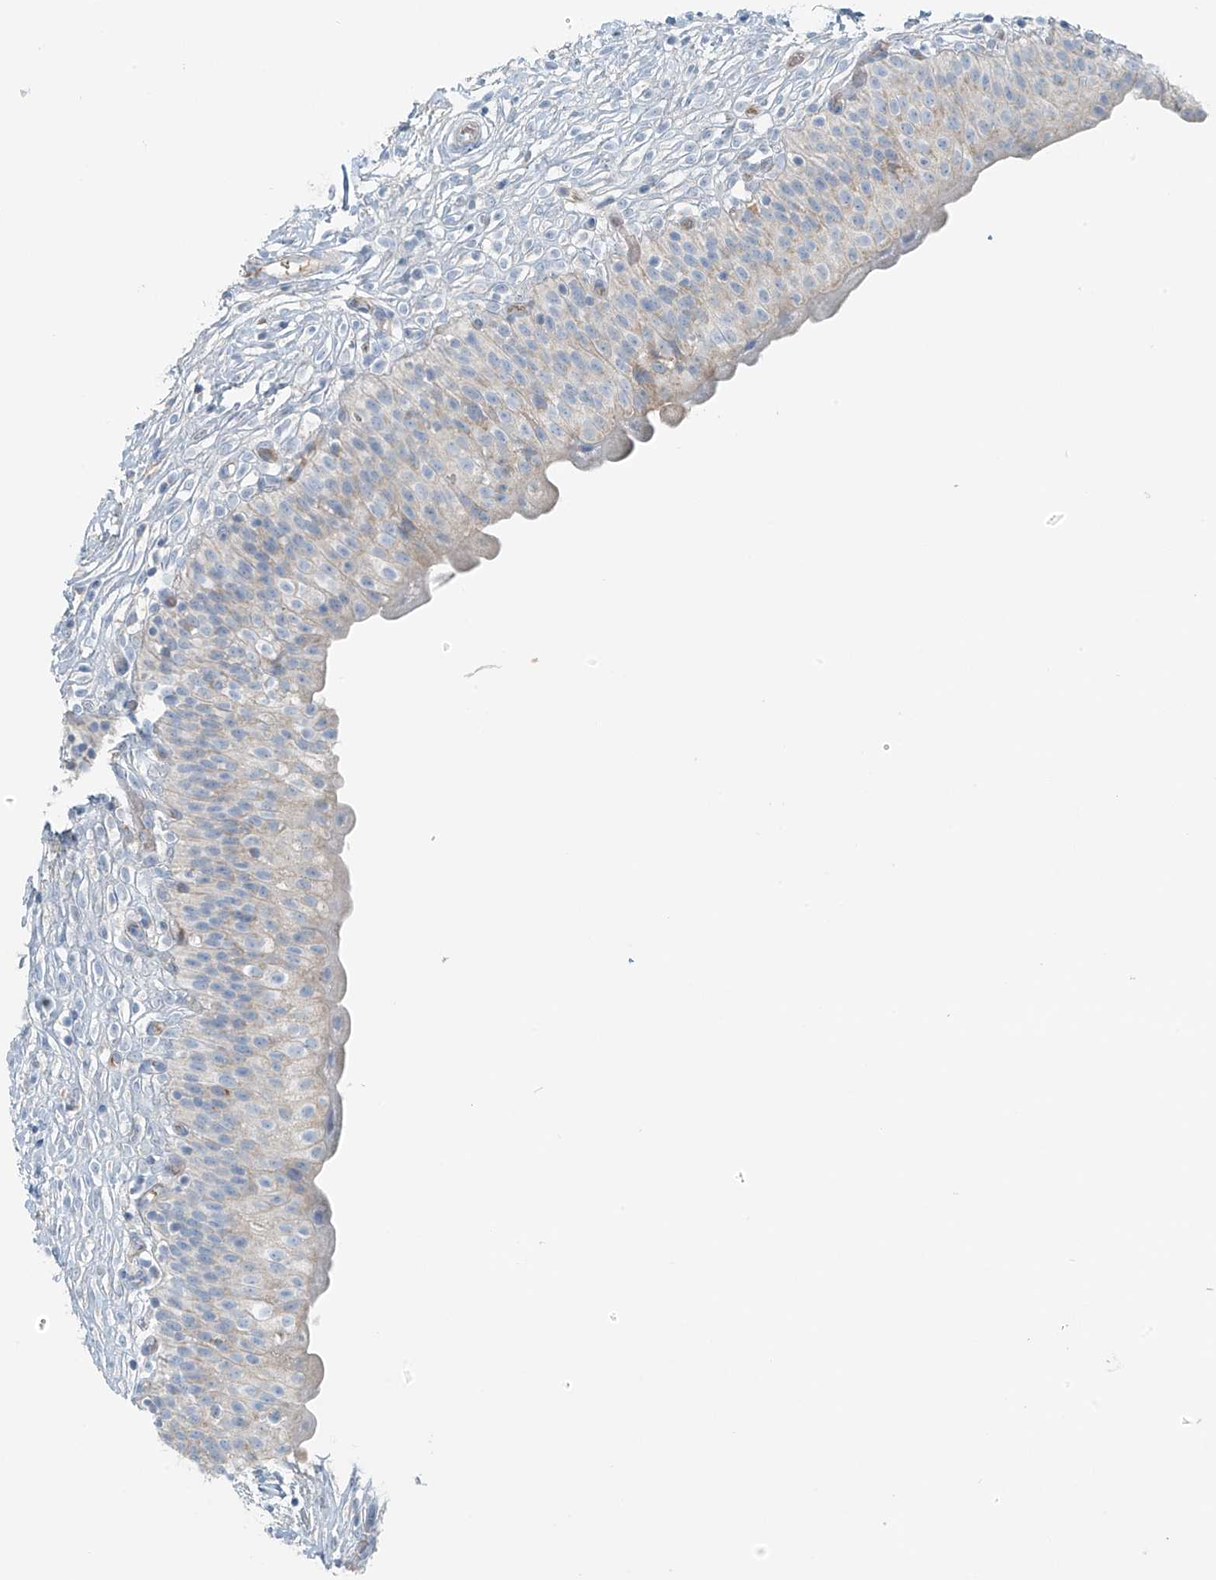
{"staining": {"intensity": "negative", "quantity": "none", "location": "none"}, "tissue": "urinary bladder", "cell_type": "Urothelial cells", "image_type": "normal", "snomed": [{"axis": "morphology", "description": "Normal tissue, NOS"}, {"axis": "topography", "description": "Urinary bladder"}], "caption": "Photomicrograph shows no protein staining in urothelial cells of unremarkable urinary bladder.", "gene": "FAM131C", "patient": {"sex": "male", "age": 55}}